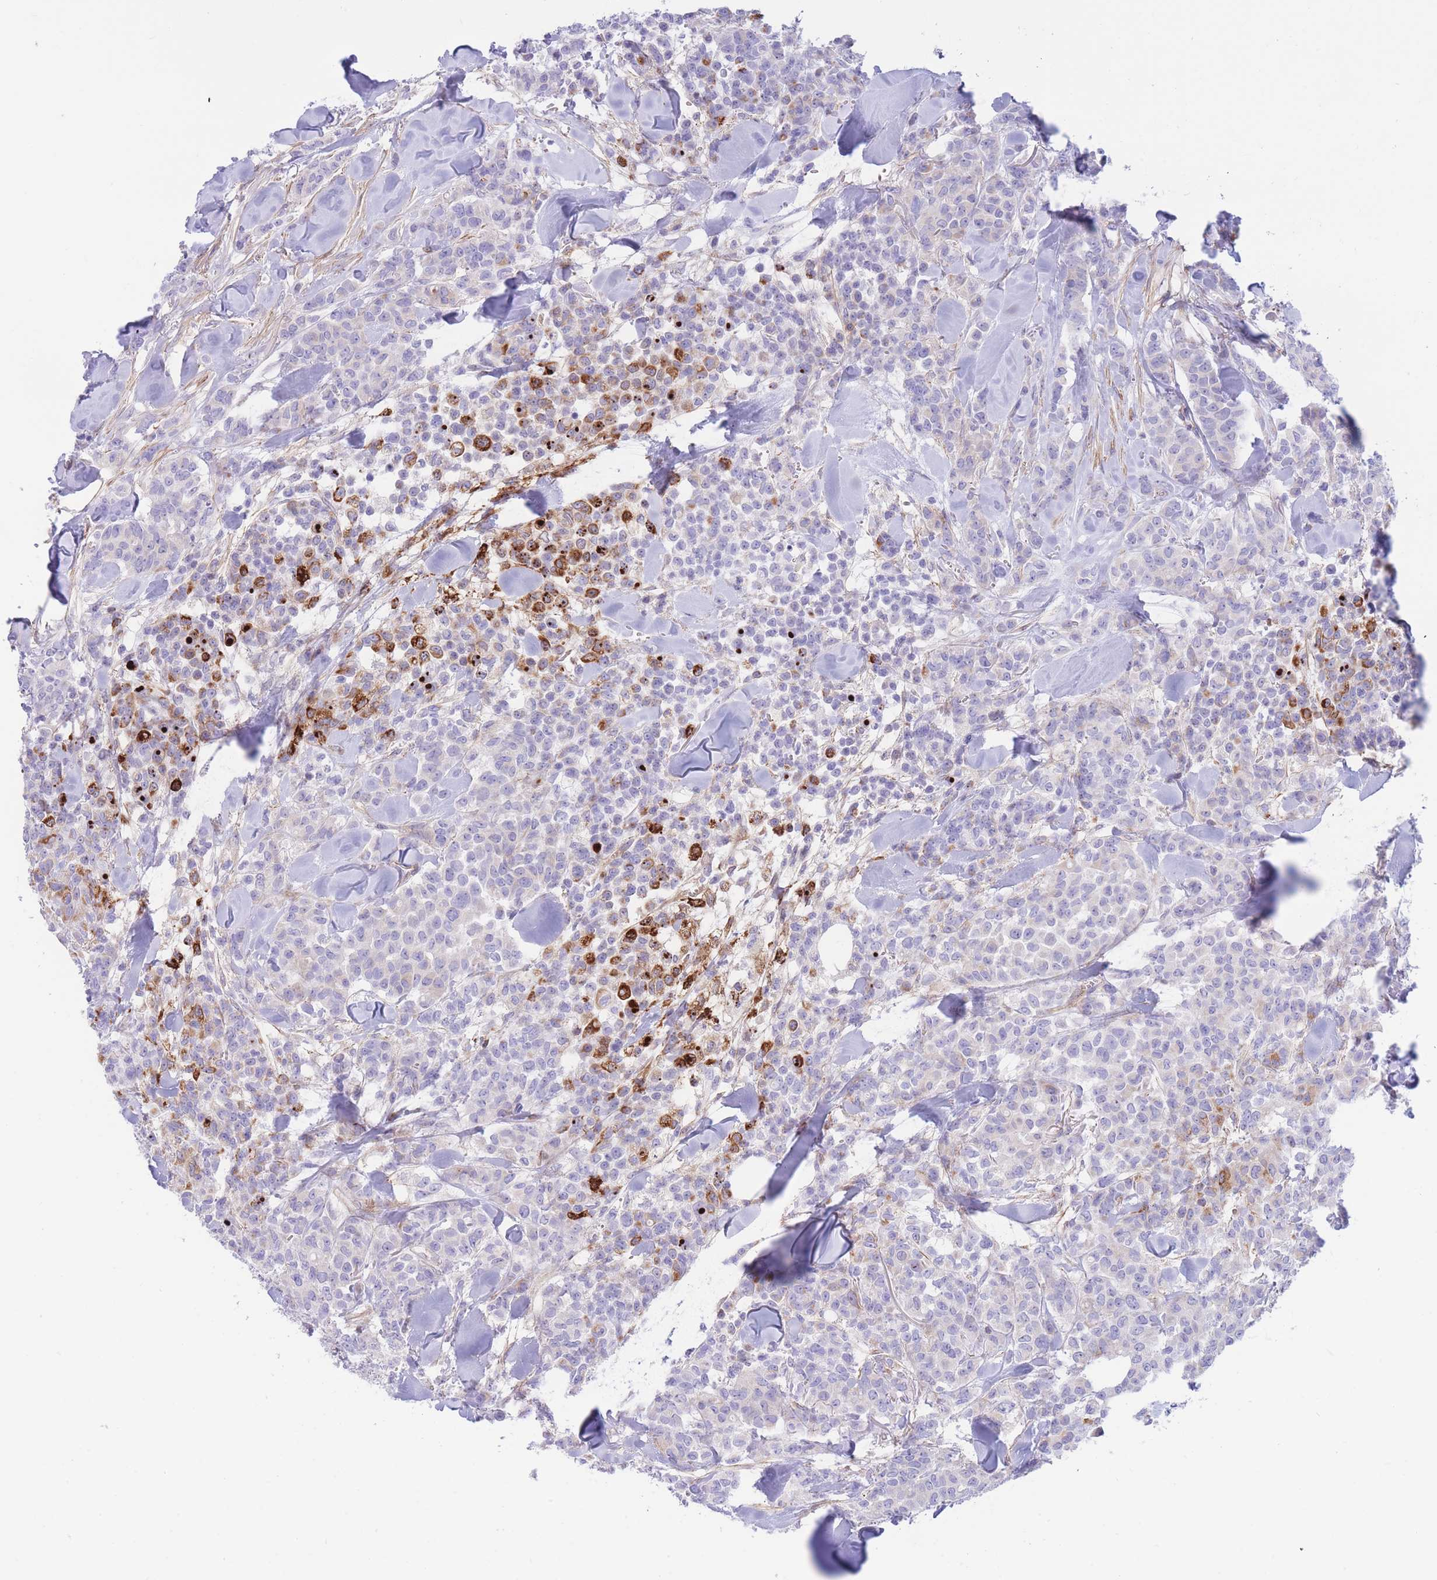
{"staining": {"intensity": "negative", "quantity": "none", "location": "none"}, "tissue": "breast cancer", "cell_type": "Tumor cells", "image_type": "cancer", "snomed": [{"axis": "morphology", "description": "Lobular carcinoma"}, {"axis": "topography", "description": "Breast"}], "caption": "Lobular carcinoma (breast) stained for a protein using immunohistochemistry (IHC) displays no positivity tumor cells.", "gene": "DET1", "patient": {"sex": "female", "age": 91}}